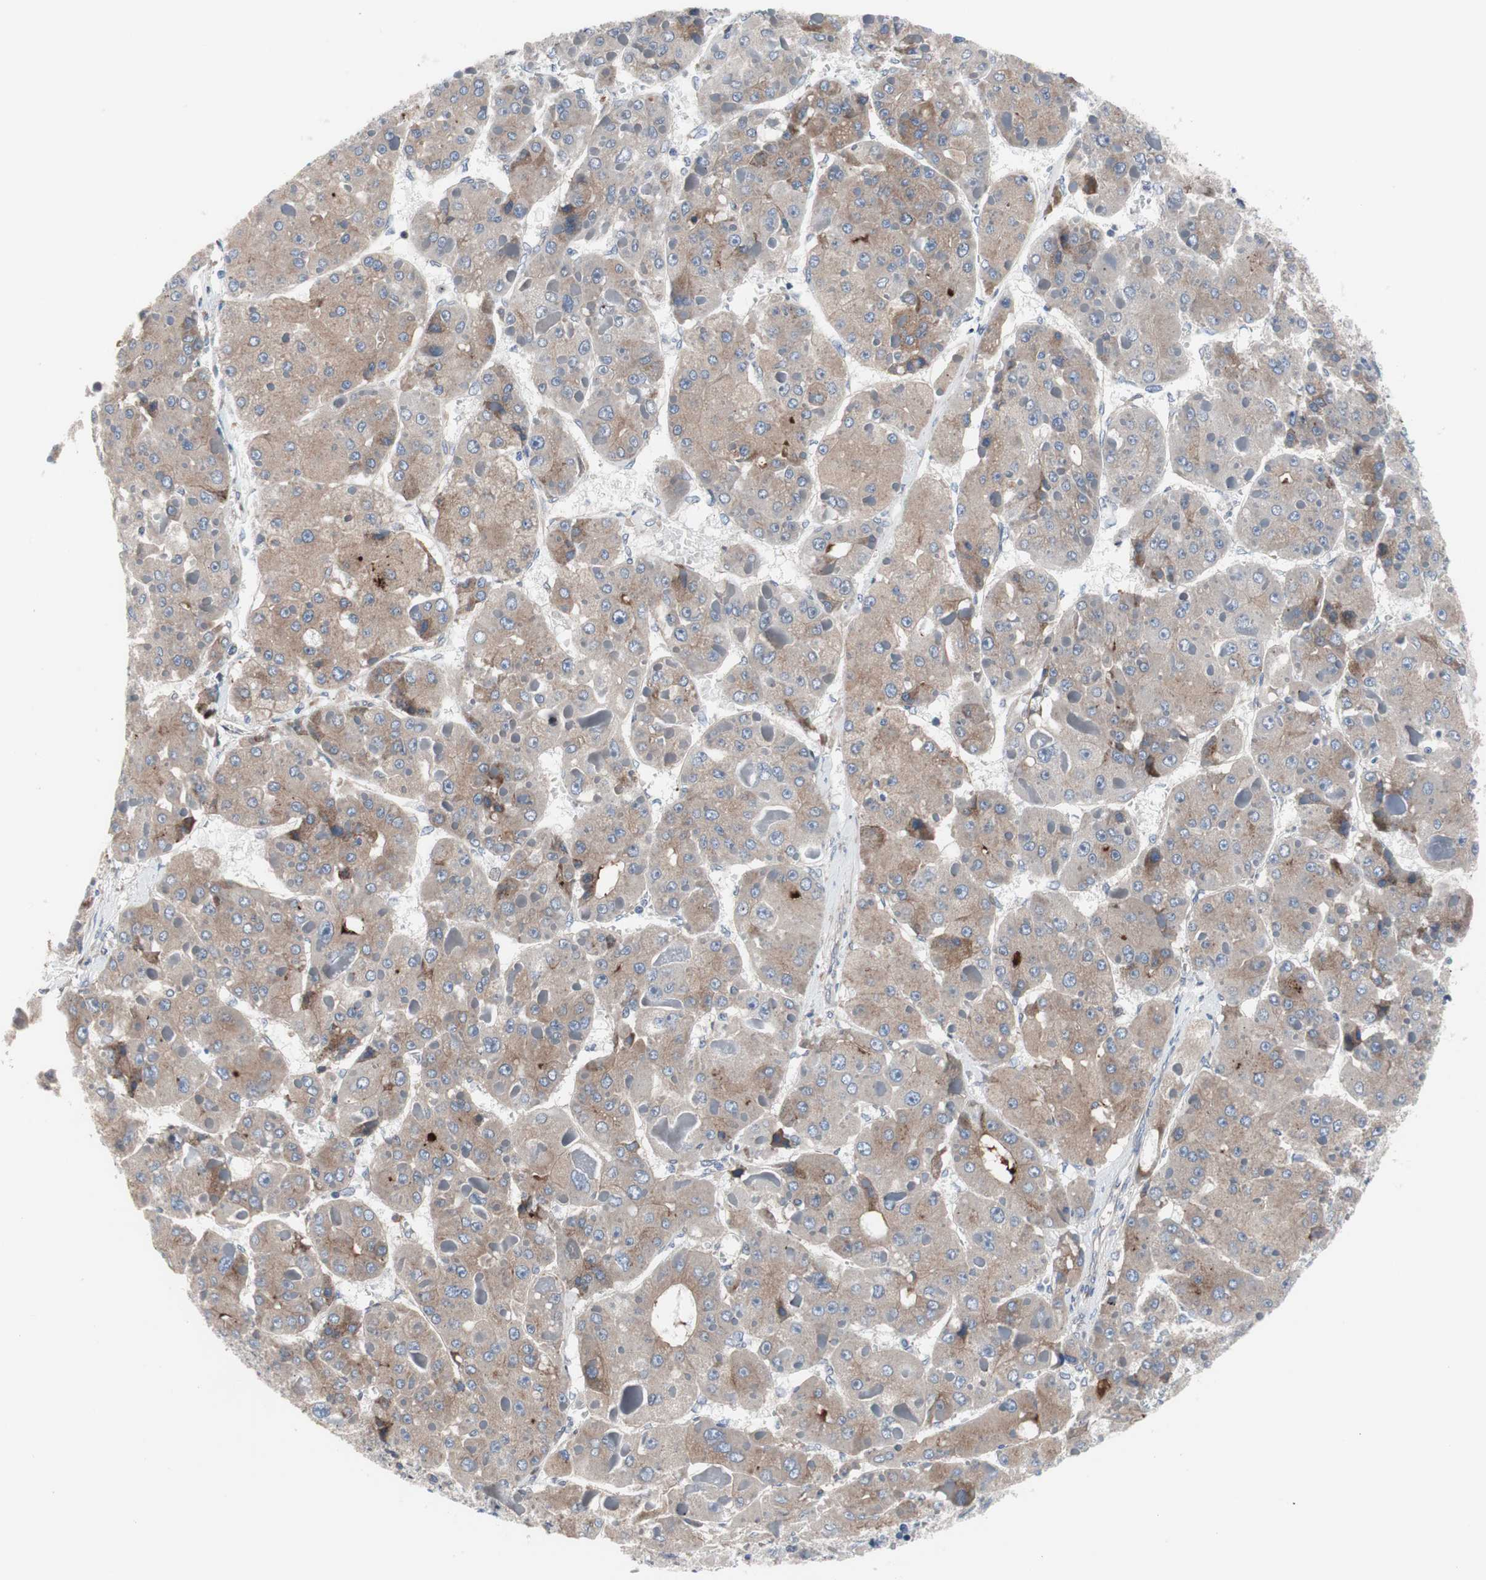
{"staining": {"intensity": "moderate", "quantity": ">75%", "location": "cytoplasmic/membranous"}, "tissue": "liver cancer", "cell_type": "Tumor cells", "image_type": "cancer", "snomed": [{"axis": "morphology", "description": "Carcinoma, Hepatocellular, NOS"}, {"axis": "topography", "description": "Liver"}], "caption": "A histopathology image showing moderate cytoplasmic/membranous expression in approximately >75% of tumor cells in liver cancer (hepatocellular carcinoma), as visualized by brown immunohistochemical staining.", "gene": "KANSL1", "patient": {"sex": "female", "age": 73}}